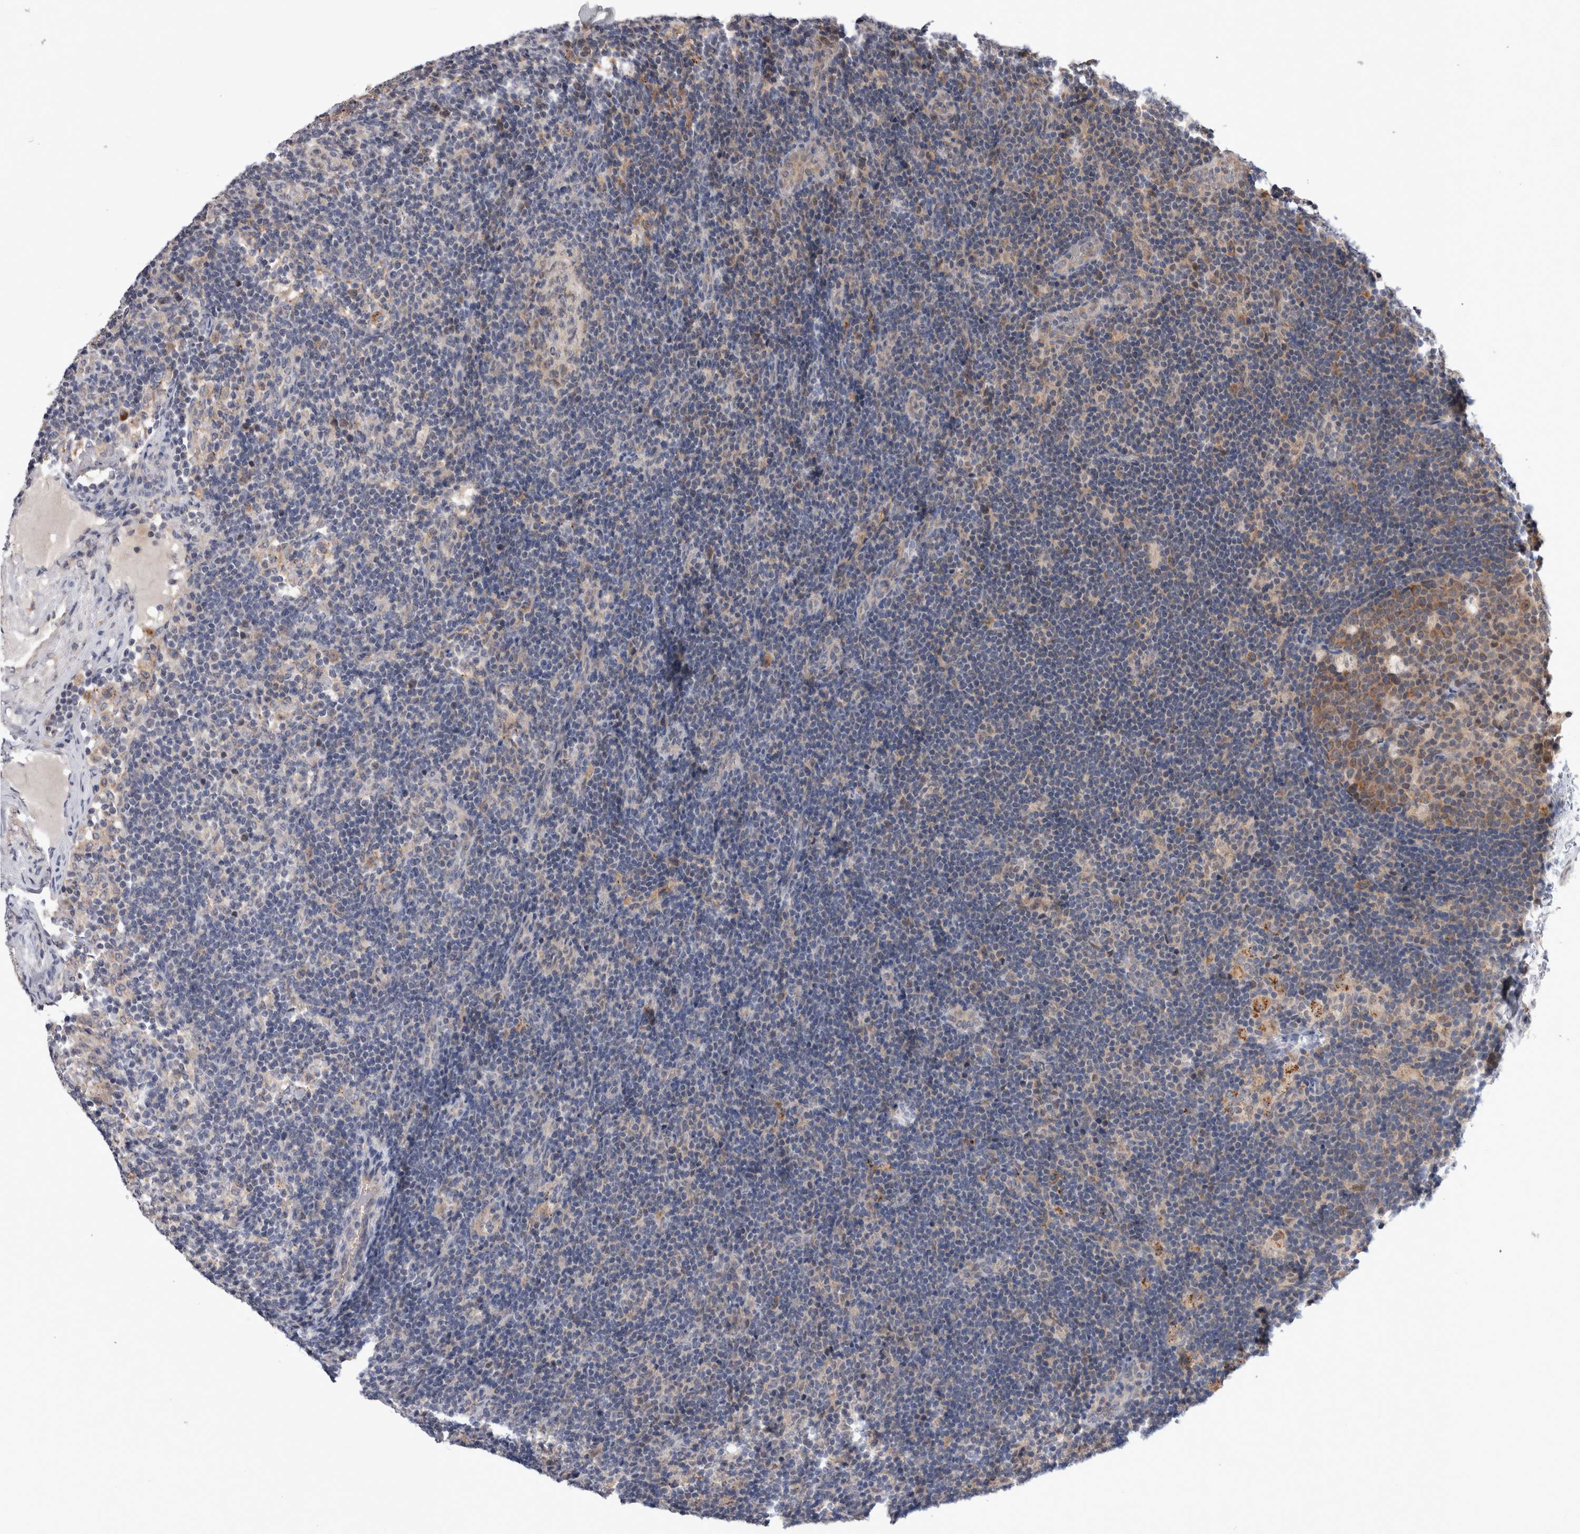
{"staining": {"intensity": "moderate", "quantity": "<25%", "location": "cytoplasmic/membranous"}, "tissue": "lymph node", "cell_type": "Germinal center cells", "image_type": "normal", "snomed": [{"axis": "morphology", "description": "Normal tissue, NOS"}, {"axis": "topography", "description": "Lymph node"}], "caption": "IHC image of normal lymph node stained for a protein (brown), which shows low levels of moderate cytoplasmic/membranous positivity in about <25% of germinal center cells.", "gene": "MRPL37", "patient": {"sex": "female", "age": 22}}